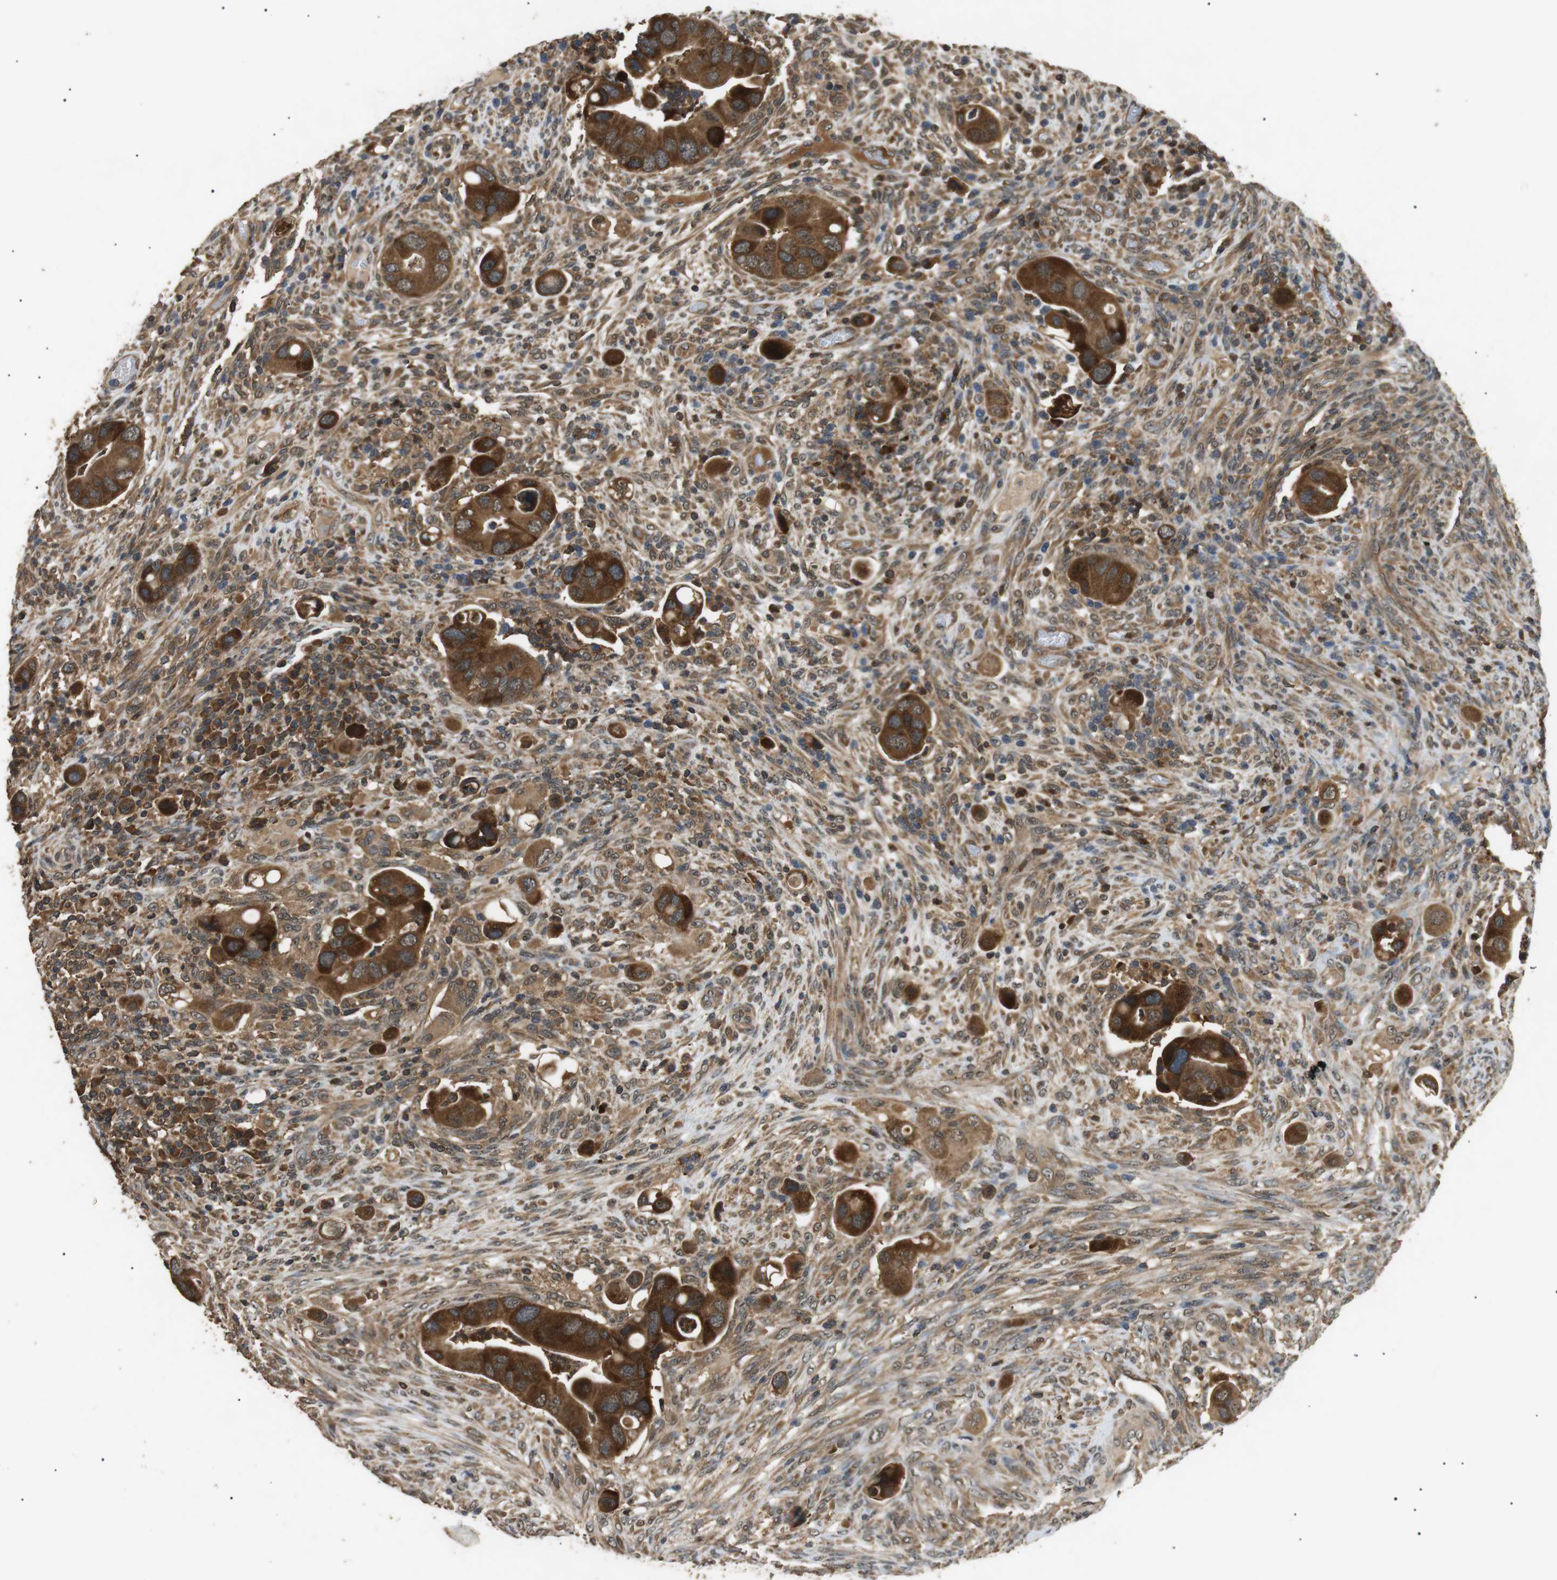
{"staining": {"intensity": "strong", "quantity": ">75%", "location": "cytoplasmic/membranous"}, "tissue": "colorectal cancer", "cell_type": "Tumor cells", "image_type": "cancer", "snomed": [{"axis": "morphology", "description": "Adenocarcinoma, NOS"}, {"axis": "topography", "description": "Rectum"}], "caption": "High-magnification brightfield microscopy of adenocarcinoma (colorectal) stained with DAB (3,3'-diaminobenzidine) (brown) and counterstained with hematoxylin (blue). tumor cells exhibit strong cytoplasmic/membranous staining is present in approximately>75% of cells.", "gene": "TBC1D15", "patient": {"sex": "female", "age": 57}}